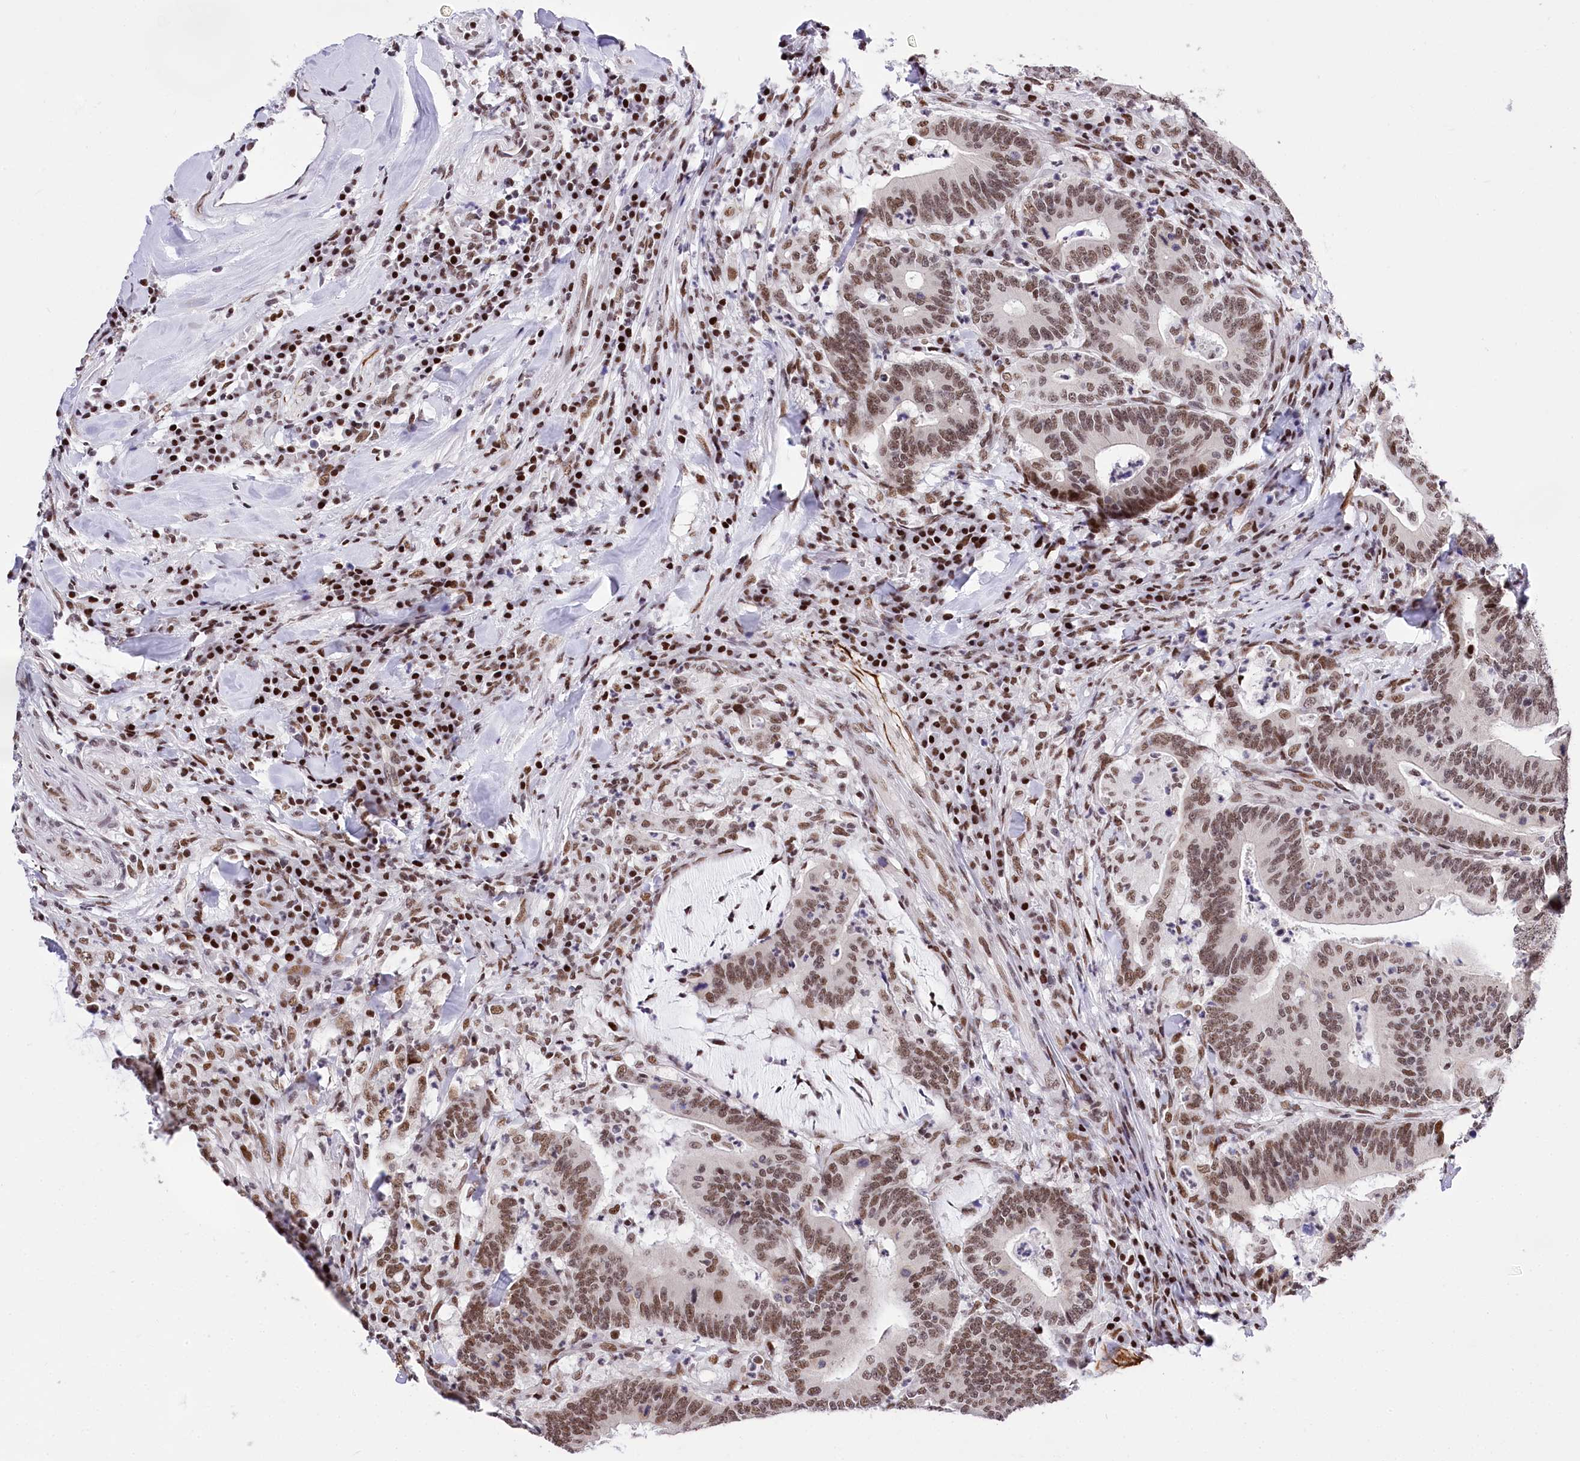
{"staining": {"intensity": "moderate", "quantity": ">75%", "location": "nuclear"}, "tissue": "colorectal cancer", "cell_type": "Tumor cells", "image_type": "cancer", "snomed": [{"axis": "morphology", "description": "Adenocarcinoma, NOS"}, {"axis": "topography", "description": "Colon"}], "caption": "Protein expression analysis of human colorectal cancer (adenocarcinoma) reveals moderate nuclear positivity in about >75% of tumor cells.", "gene": "POU4F3", "patient": {"sex": "female", "age": 66}}